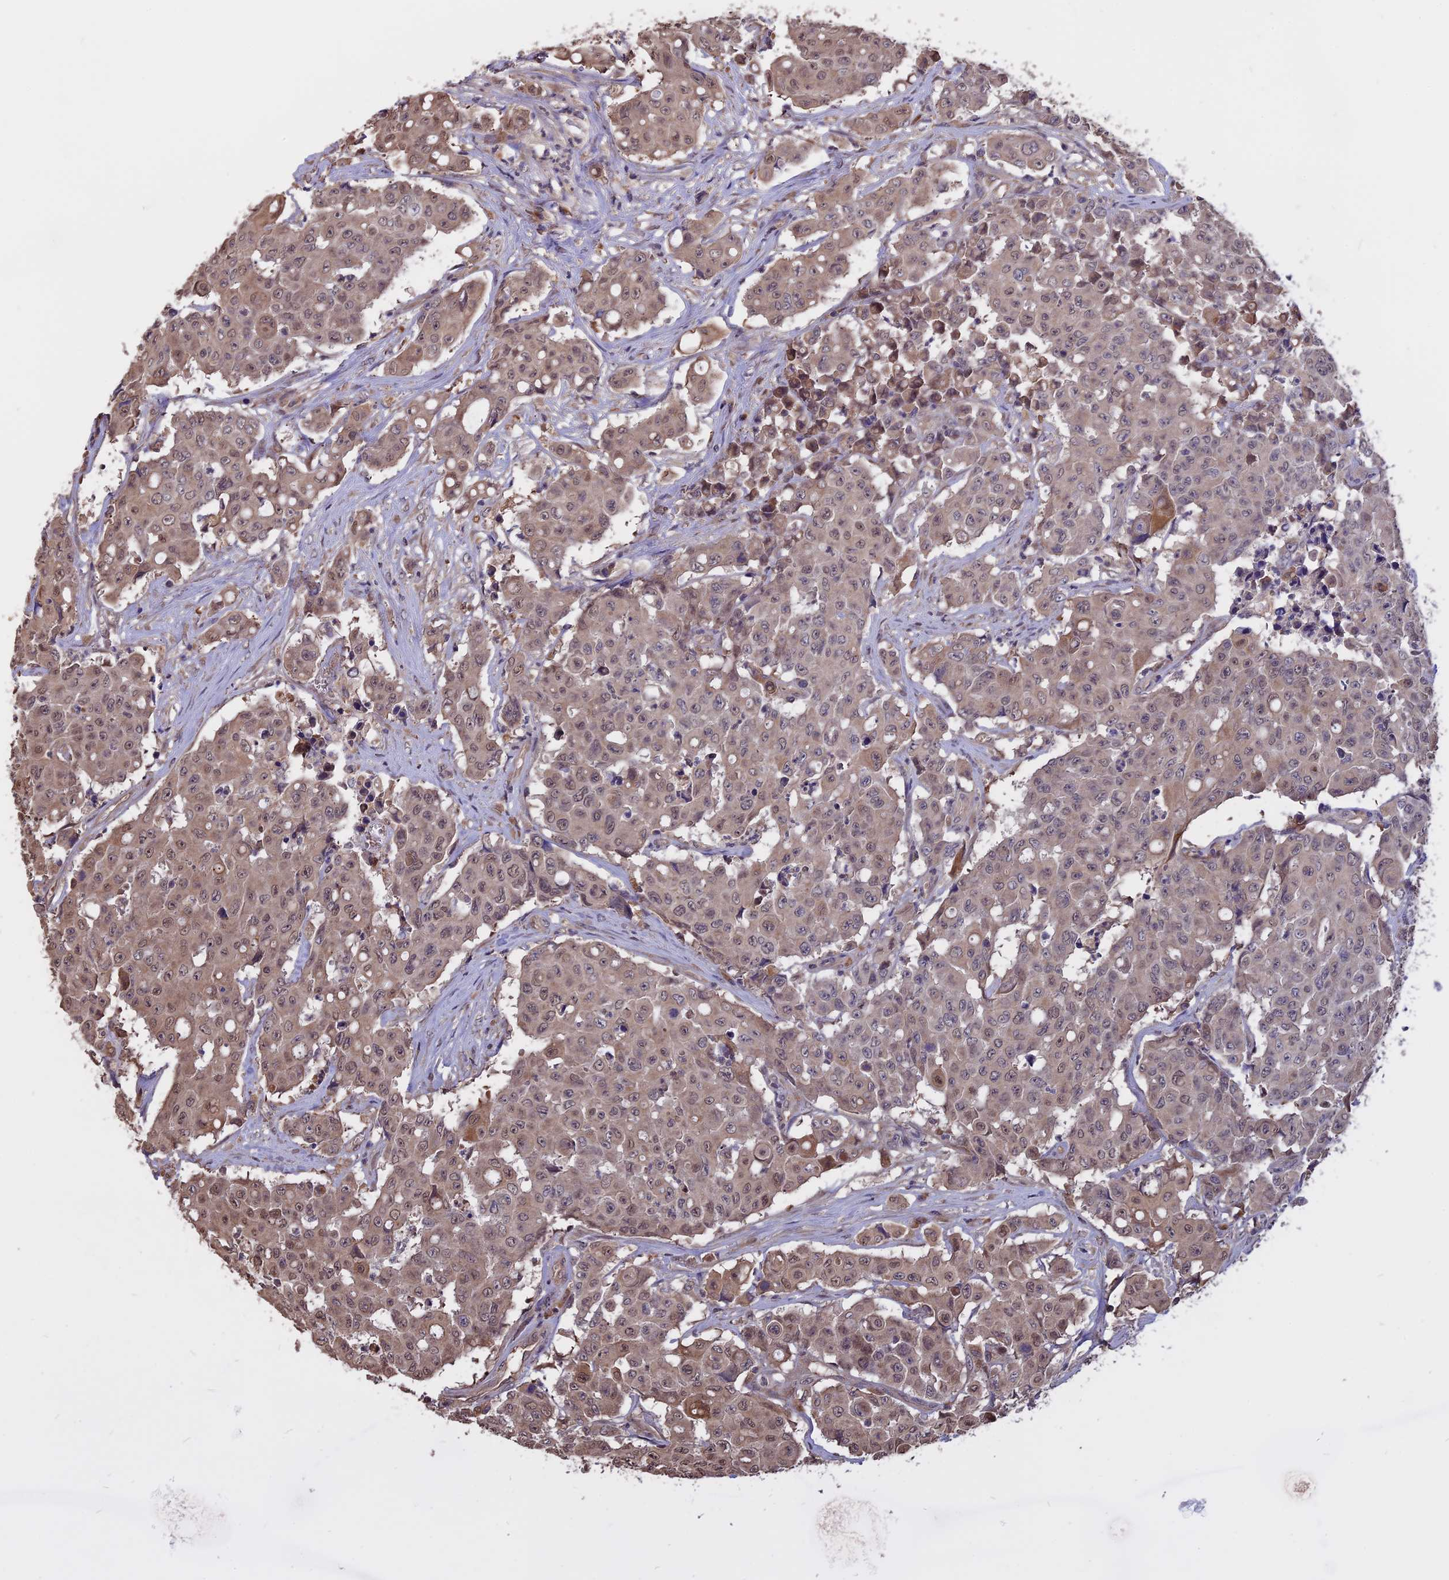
{"staining": {"intensity": "weak", "quantity": ">75%", "location": "cytoplasmic/membranous,nuclear"}, "tissue": "colorectal cancer", "cell_type": "Tumor cells", "image_type": "cancer", "snomed": [{"axis": "morphology", "description": "Adenocarcinoma, NOS"}, {"axis": "topography", "description": "Colon"}], "caption": "High-magnification brightfield microscopy of colorectal cancer (adenocarcinoma) stained with DAB (3,3'-diaminobenzidine) (brown) and counterstained with hematoxylin (blue). tumor cells exhibit weak cytoplasmic/membranous and nuclear positivity is seen in approximately>75% of cells.", "gene": "CARMIL2", "patient": {"sex": "male", "age": 51}}